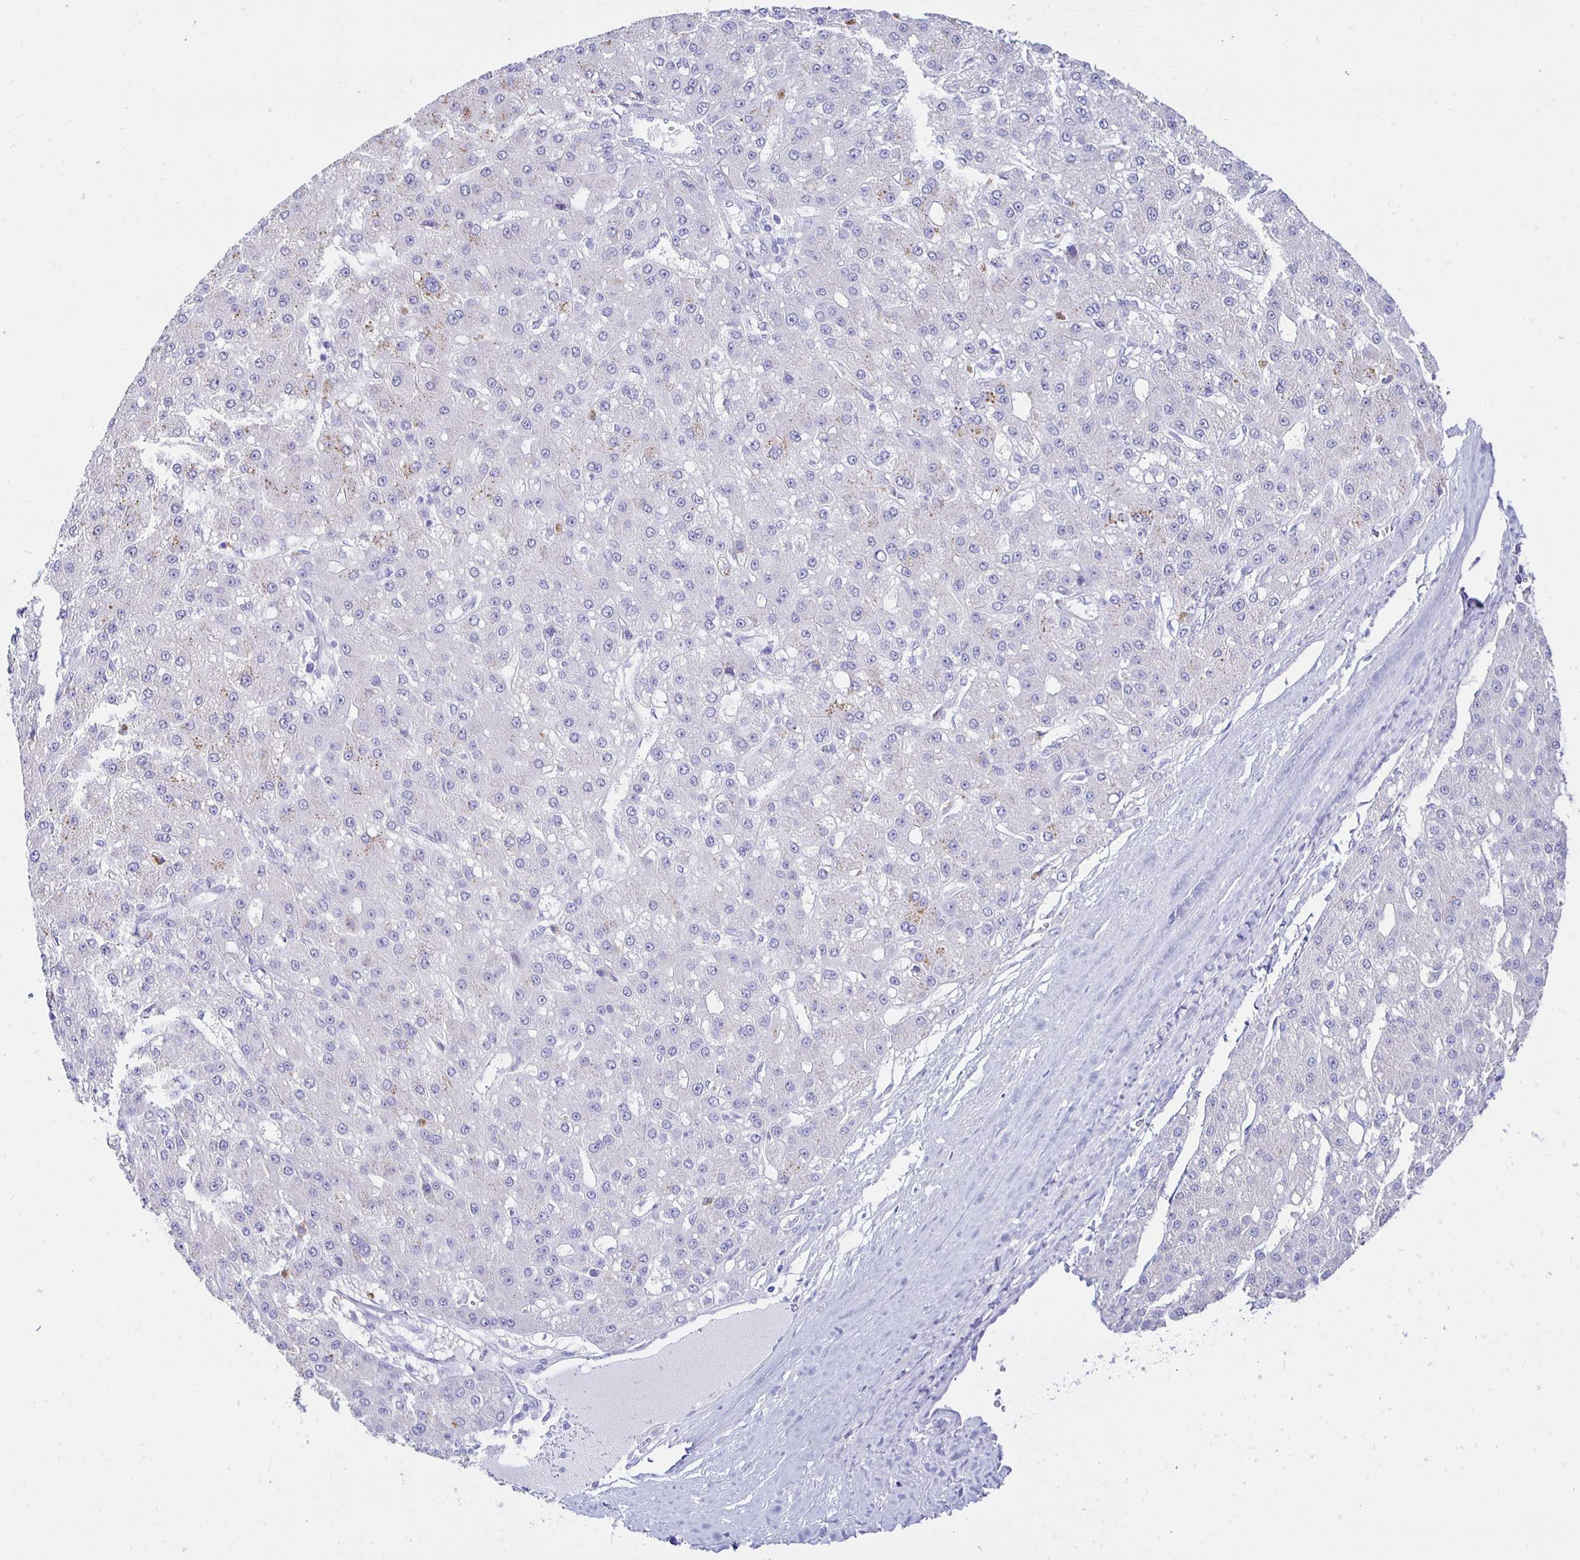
{"staining": {"intensity": "negative", "quantity": "none", "location": "none"}, "tissue": "liver cancer", "cell_type": "Tumor cells", "image_type": "cancer", "snomed": [{"axis": "morphology", "description": "Carcinoma, Hepatocellular, NOS"}, {"axis": "topography", "description": "Liver"}], "caption": "The image exhibits no significant staining in tumor cells of hepatocellular carcinoma (liver).", "gene": "UMOD", "patient": {"sex": "male", "age": 67}}